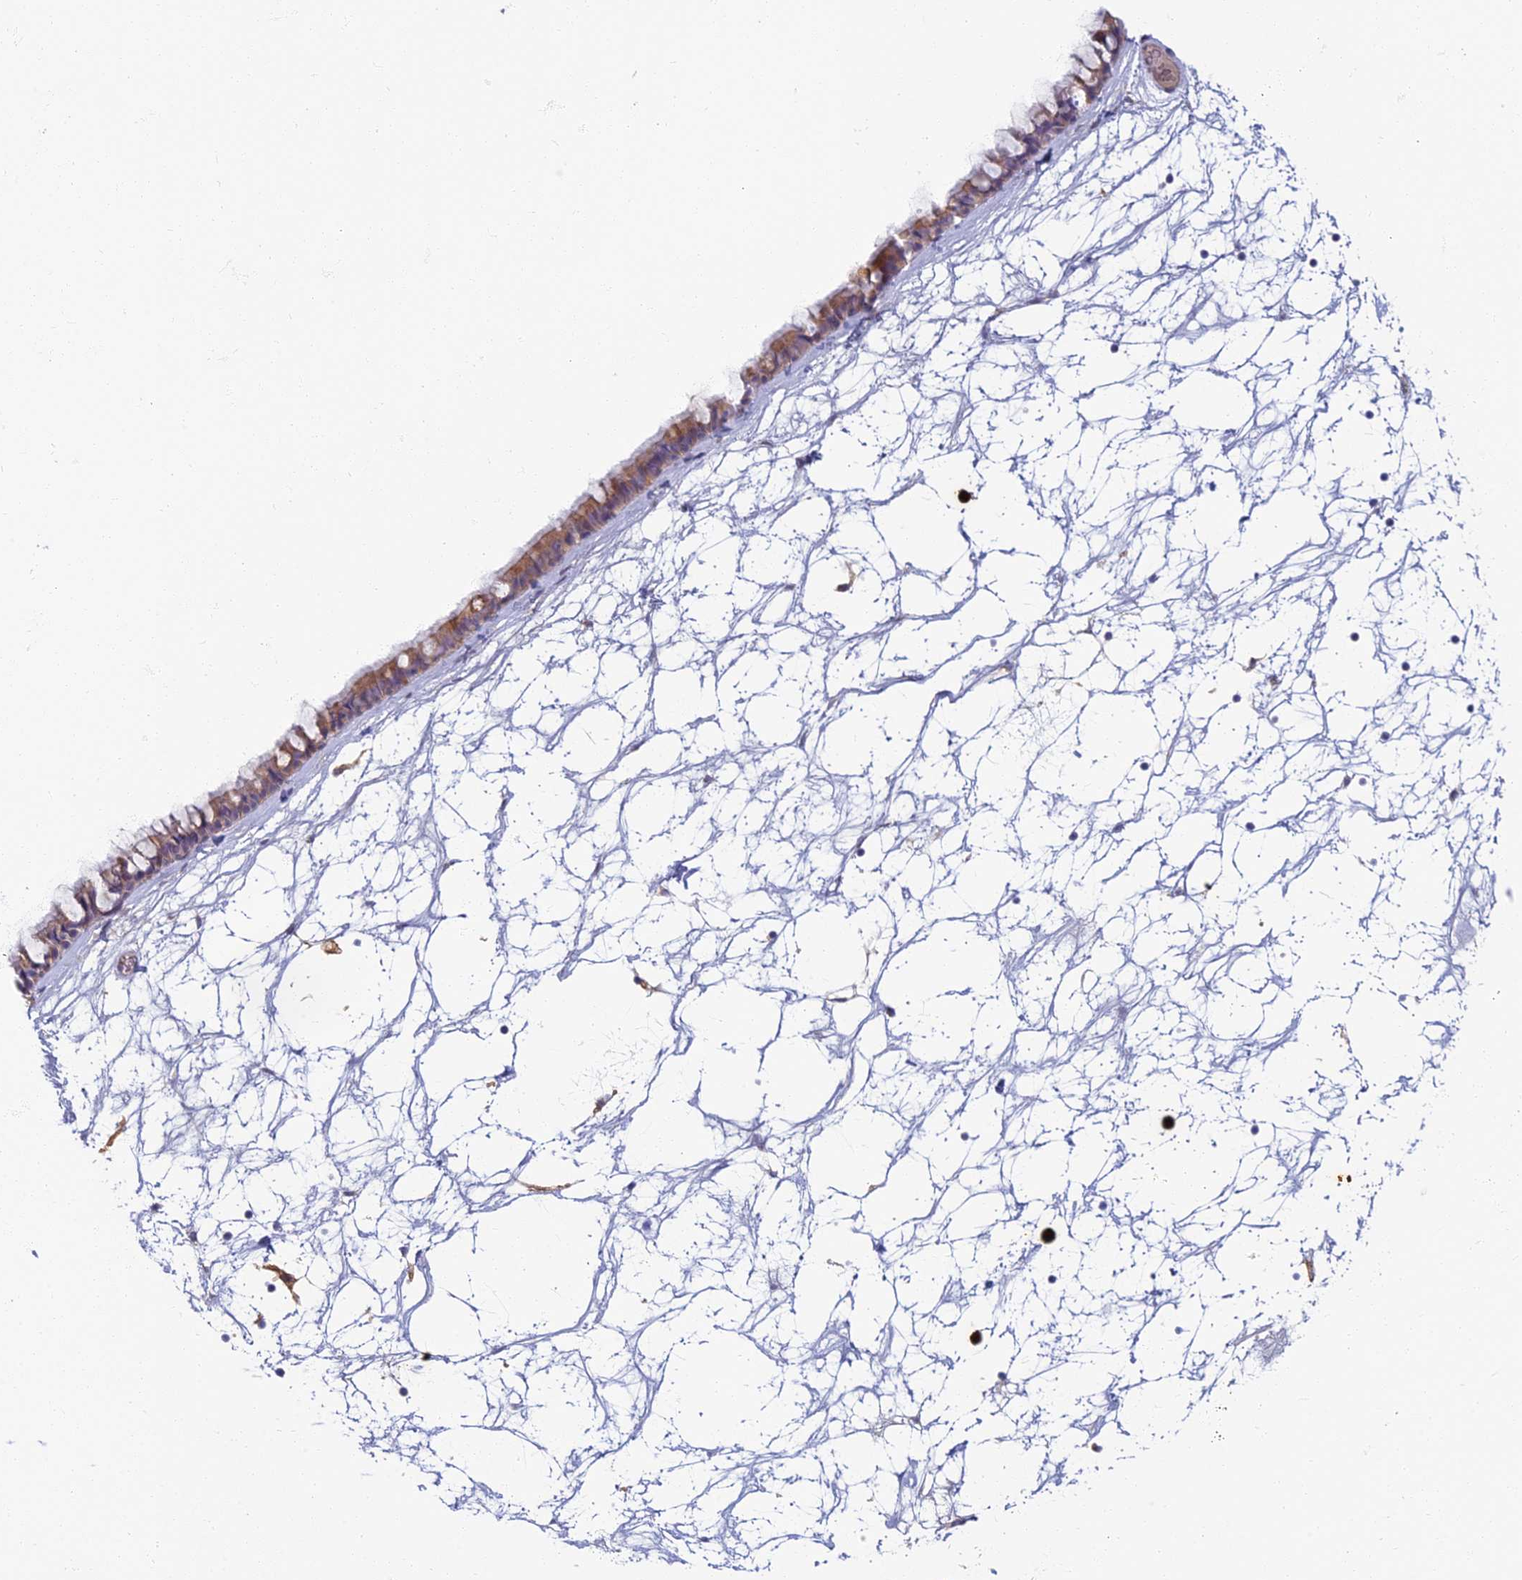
{"staining": {"intensity": "moderate", "quantity": ">75%", "location": "cytoplasmic/membranous"}, "tissue": "nasopharynx", "cell_type": "Respiratory epithelial cells", "image_type": "normal", "snomed": [{"axis": "morphology", "description": "Normal tissue, NOS"}, {"axis": "topography", "description": "Nasopharynx"}], "caption": "Unremarkable nasopharynx demonstrates moderate cytoplasmic/membranous expression in about >75% of respiratory epithelial cells, visualized by immunohistochemistry.", "gene": "PROX2", "patient": {"sex": "male", "age": 64}}